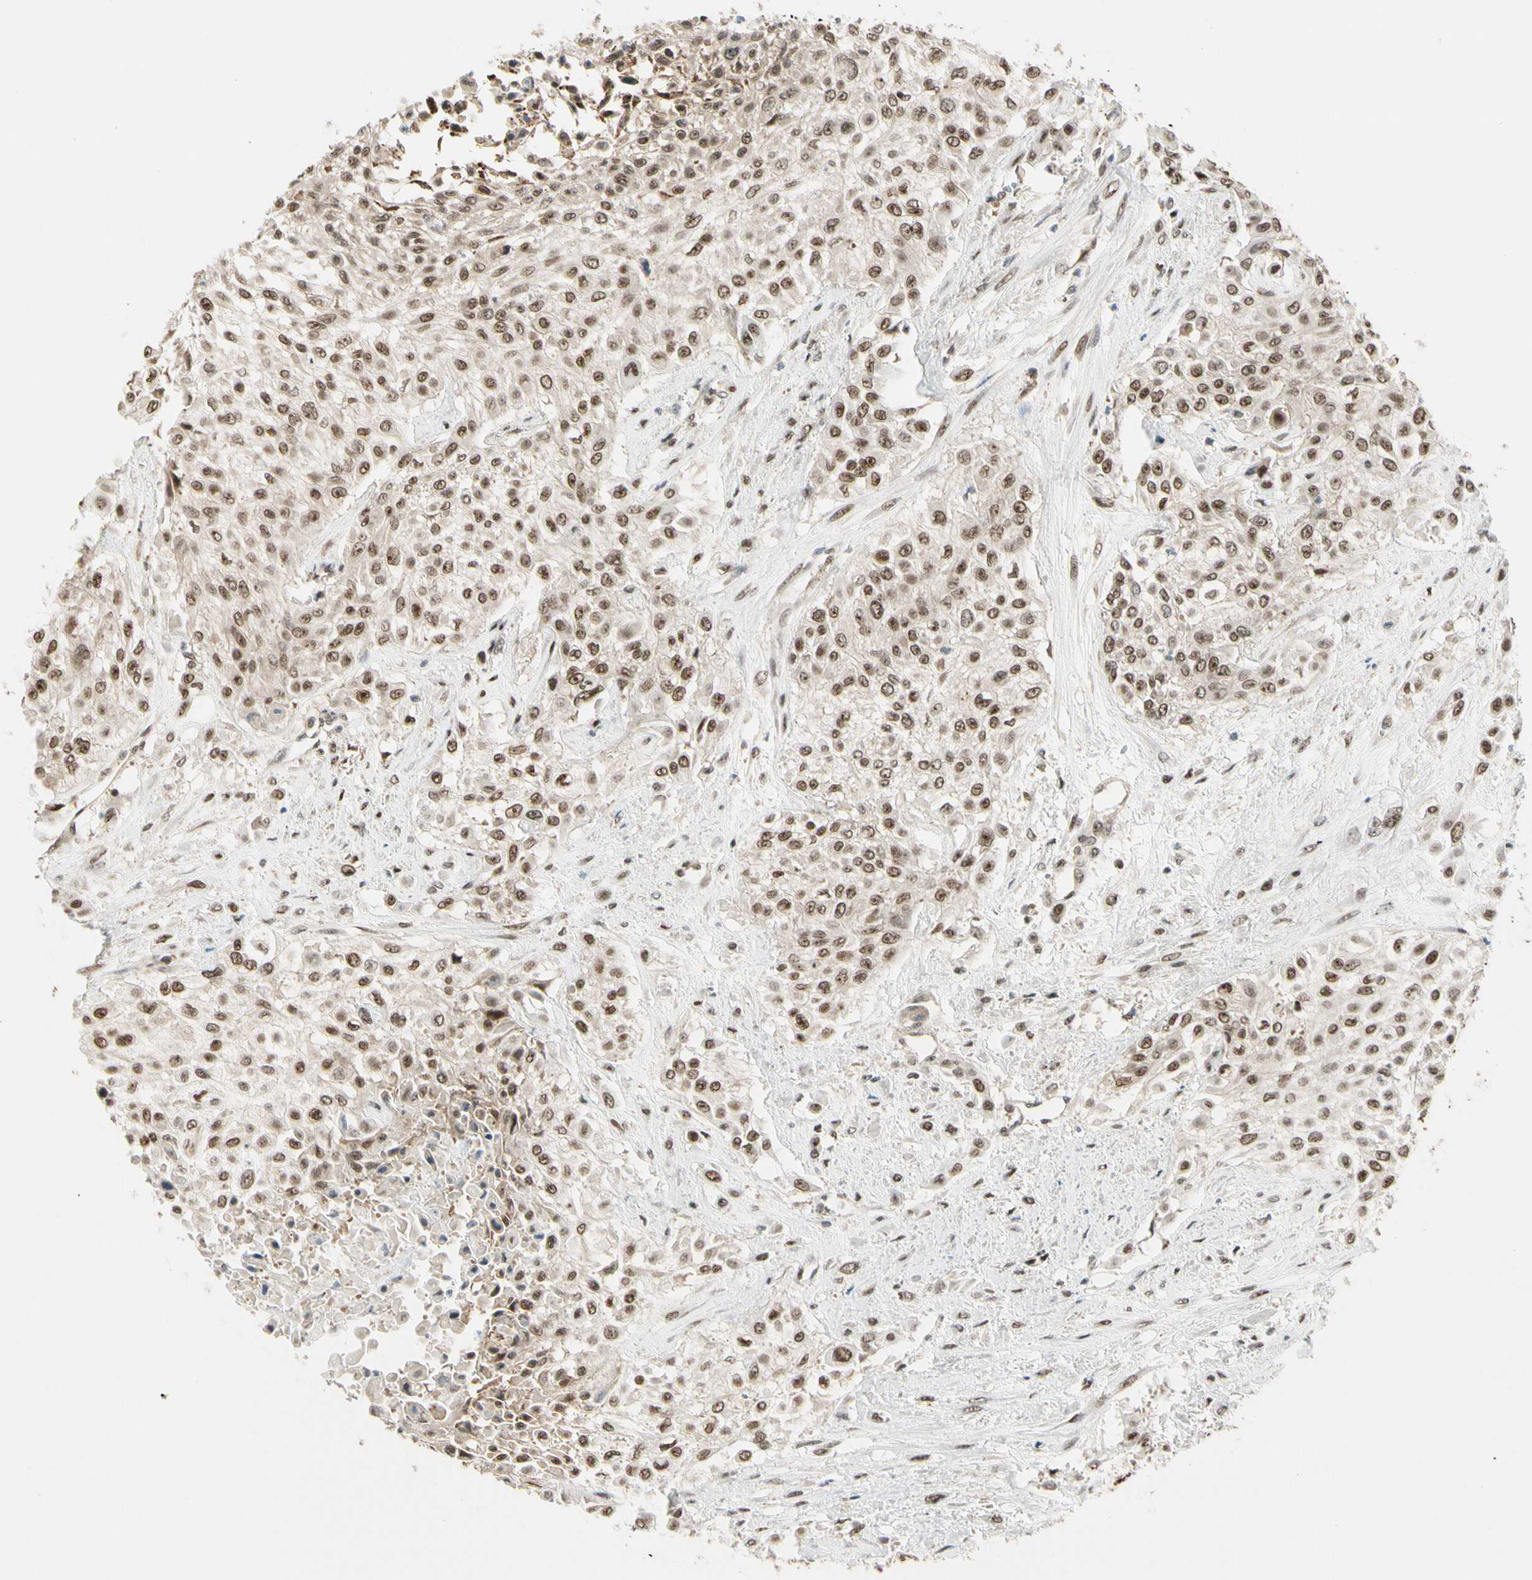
{"staining": {"intensity": "moderate", "quantity": ">75%", "location": "nuclear"}, "tissue": "urothelial cancer", "cell_type": "Tumor cells", "image_type": "cancer", "snomed": [{"axis": "morphology", "description": "Urothelial carcinoma, High grade"}, {"axis": "topography", "description": "Urinary bladder"}], "caption": "Immunohistochemical staining of urothelial cancer exhibits medium levels of moderate nuclear staining in about >75% of tumor cells.", "gene": "DAXX", "patient": {"sex": "male", "age": 57}}